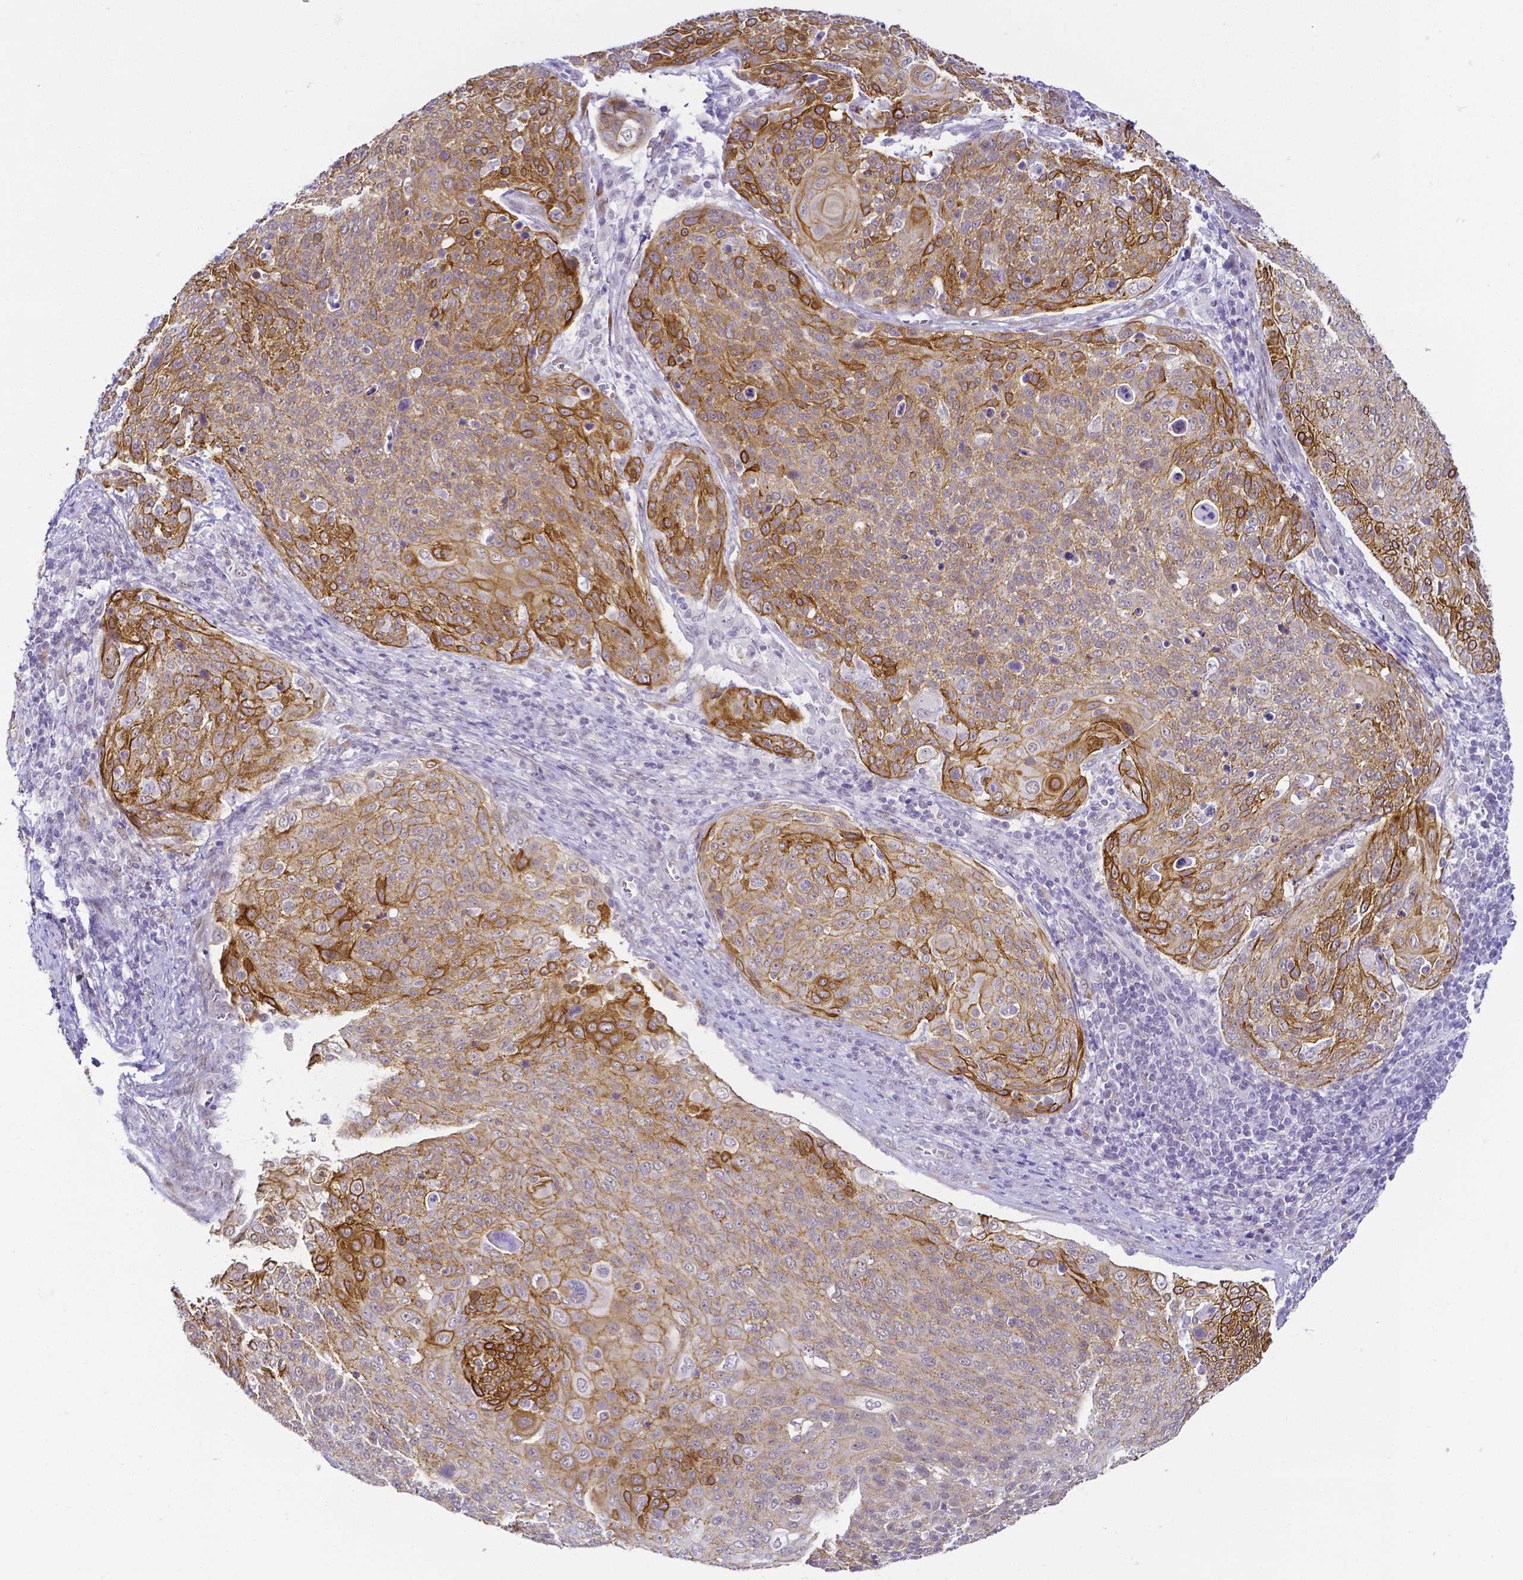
{"staining": {"intensity": "strong", "quantity": "25%-75%", "location": "cytoplasmic/membranous"}, "tissue": "cervical cancer", "cell_type": "Tumor cells", "image_type": "cancer", "snomed": [{"axis": "morphology", "description": "Squamous cell carcinoma, NOS"}, {"axis": "topography", "description": "Cervix"}], "caption": "Tumor cells show strong cytoplasmic/membranous expression in approximately 25%-75% of cells in squamous cell carcinoma (cervical).", "gene": "FAM83G", "patient": {"sex": "female", "age": 31}}